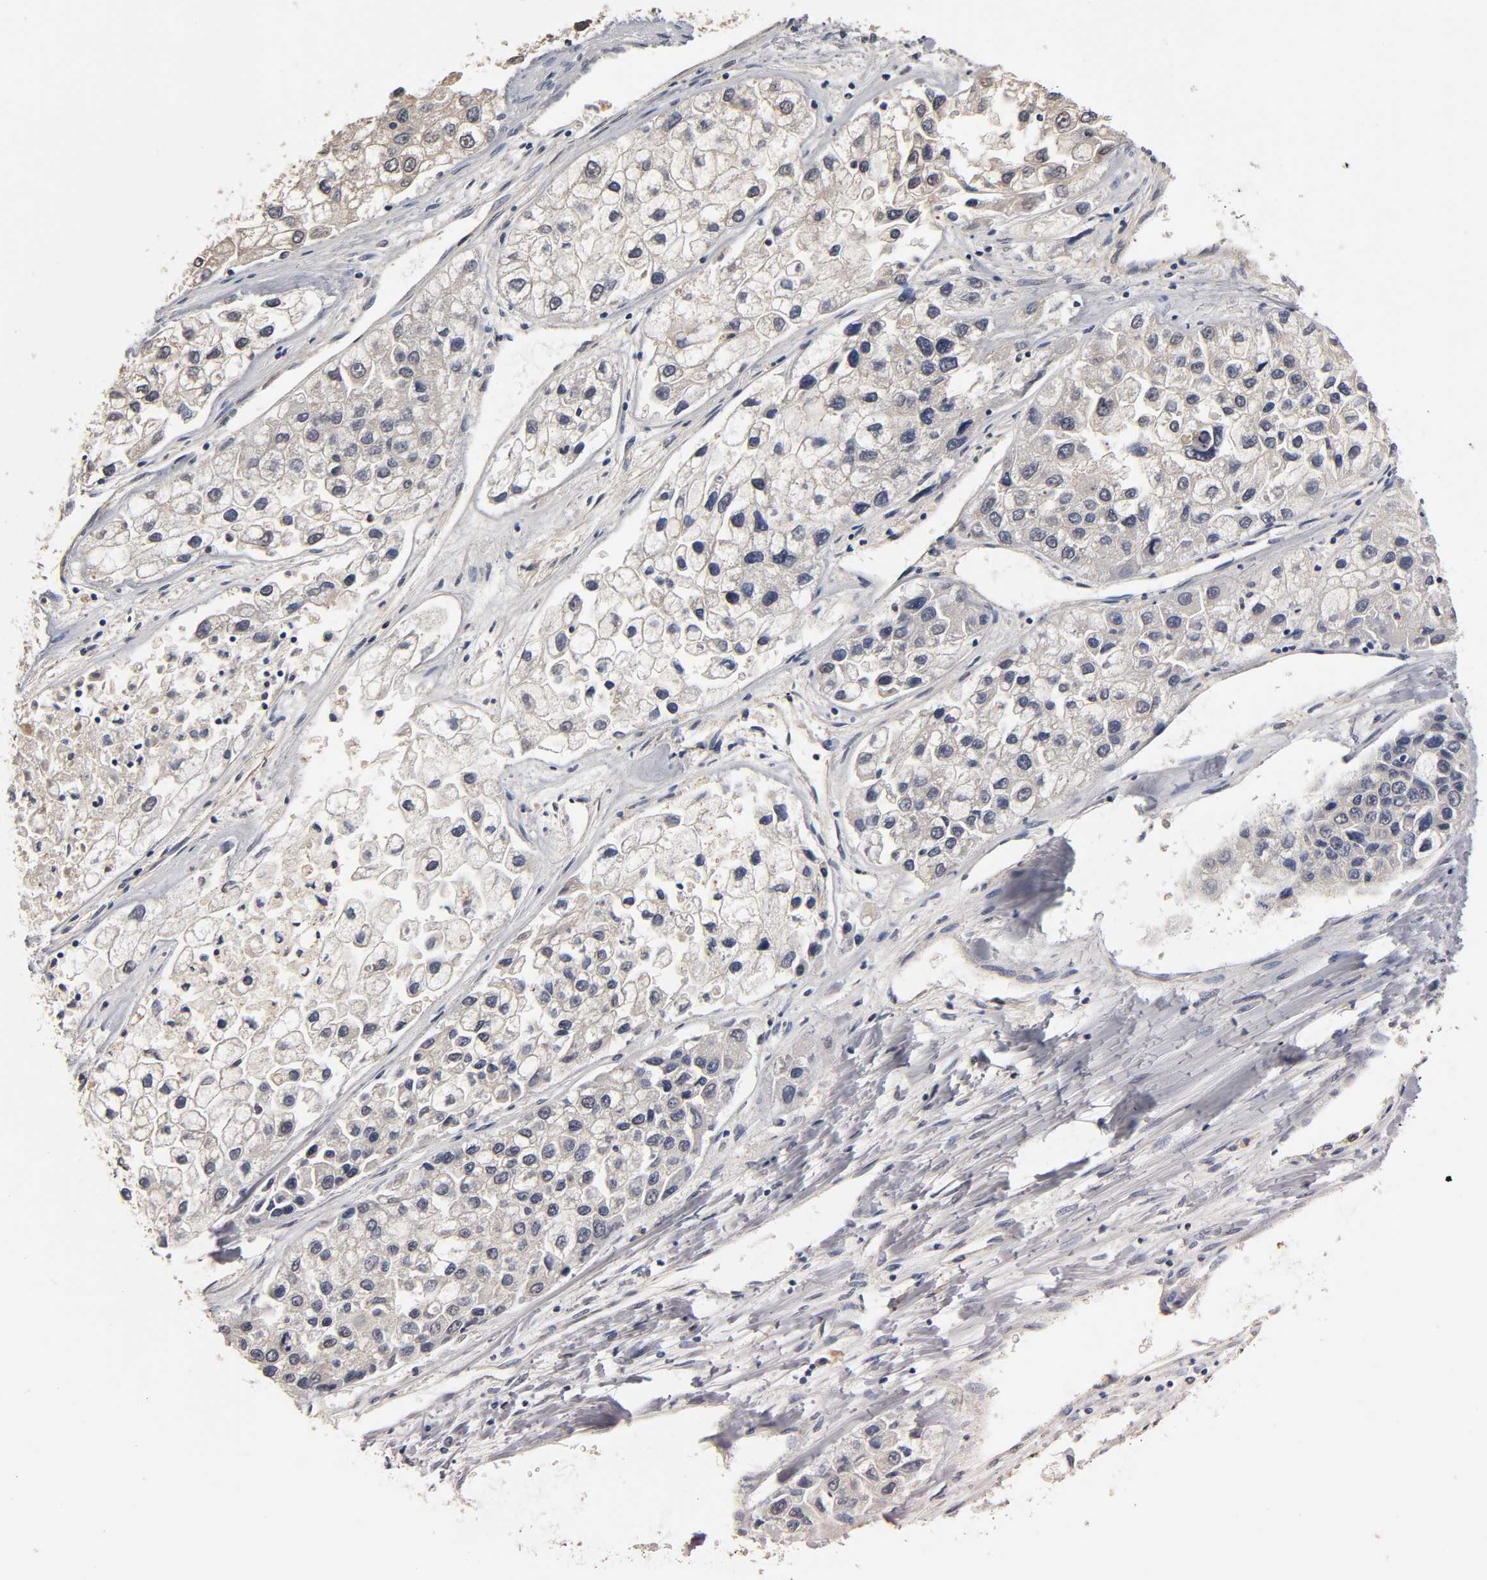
{"staining": {"intensity": "negative", "quantity": "none", "location": "none"}, "tissue": "liver cancer", "cell_type": "Tumor cells", "image_type": "cancer", "snomed": [{"axis": "morphology", "description": "Carcinoma, Hepatocellular, NOS"}, {"axis": "topography", "description": "Liver"}], "caption": "An IHC histopathology image of hepatocellular carcinoma (liver) is shown. There is no staining in tumor cells of hepatocellular carcinoma (liver).", "gene": "PDE5A", "patient": {"sex": "female", "age": 66}}